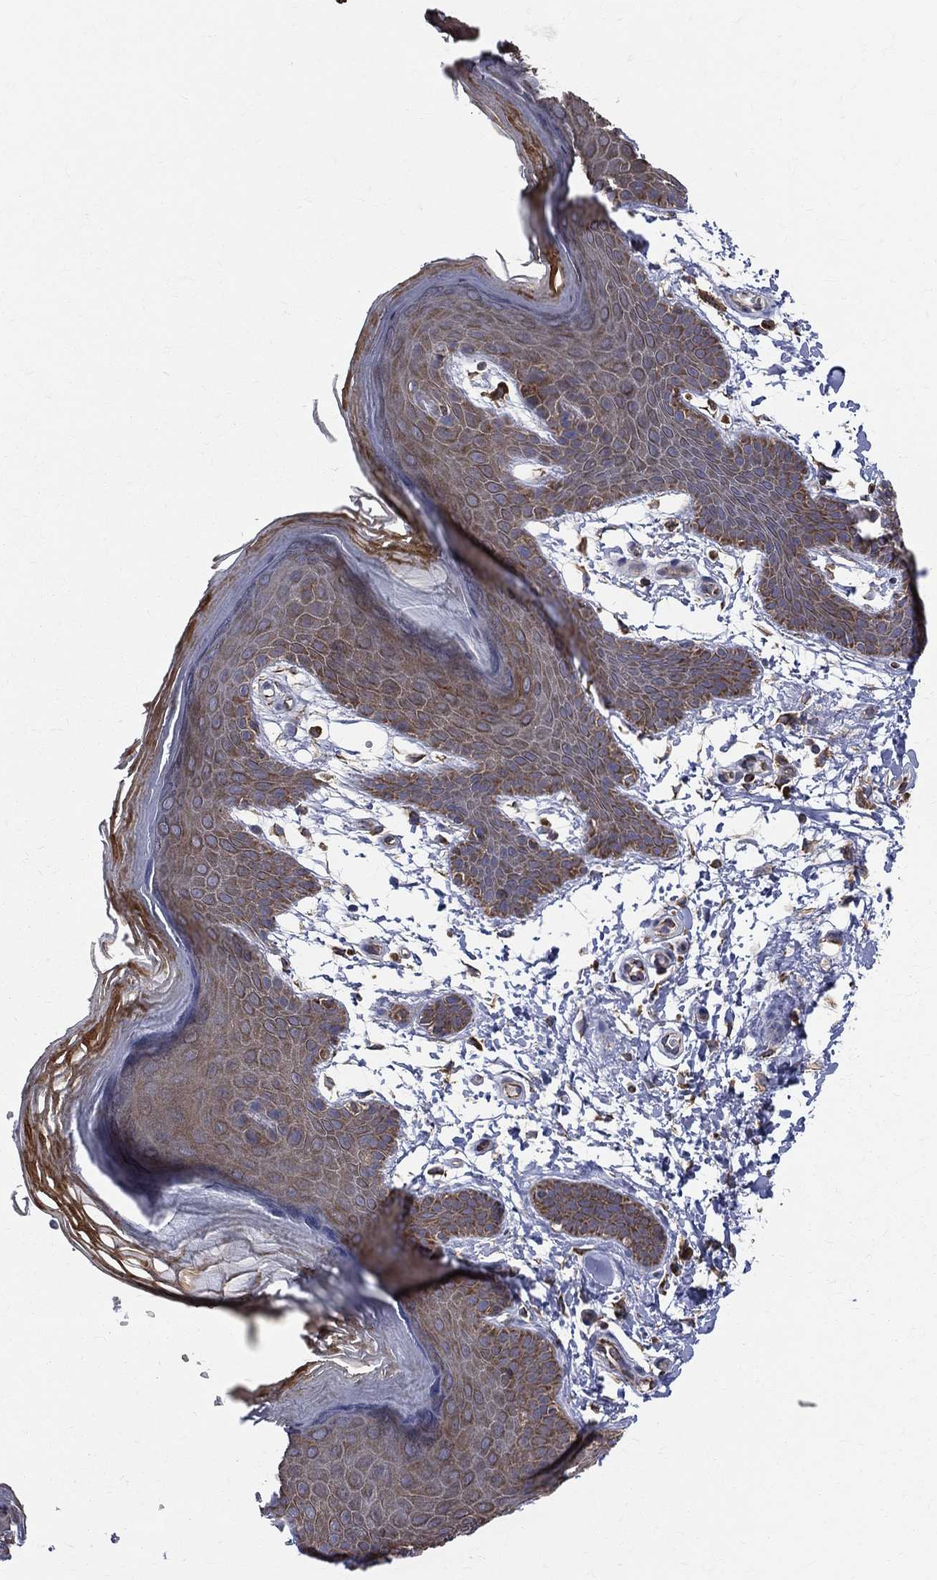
{"staining": {"intensity": "moderate", "quantity": ">75%", "location": "cytoplasmic/membranous"}, "tissue": "skin", "cell_type": "Epidermal cells", "image_type": "normal", "snomed": [{"axis": "morphology", "description": "Normal tissue, NOS"}, {"axis": "topography", "description": "Anal"}], "caption": "Moderate cytoplasmic/membranous positivity for a protein is seen in approximately >75% of epidermal cells of unremarkable skin using immunohistochemistry.", "gene": "MIX23", "patient": {"sex": "male", "age": 53}}